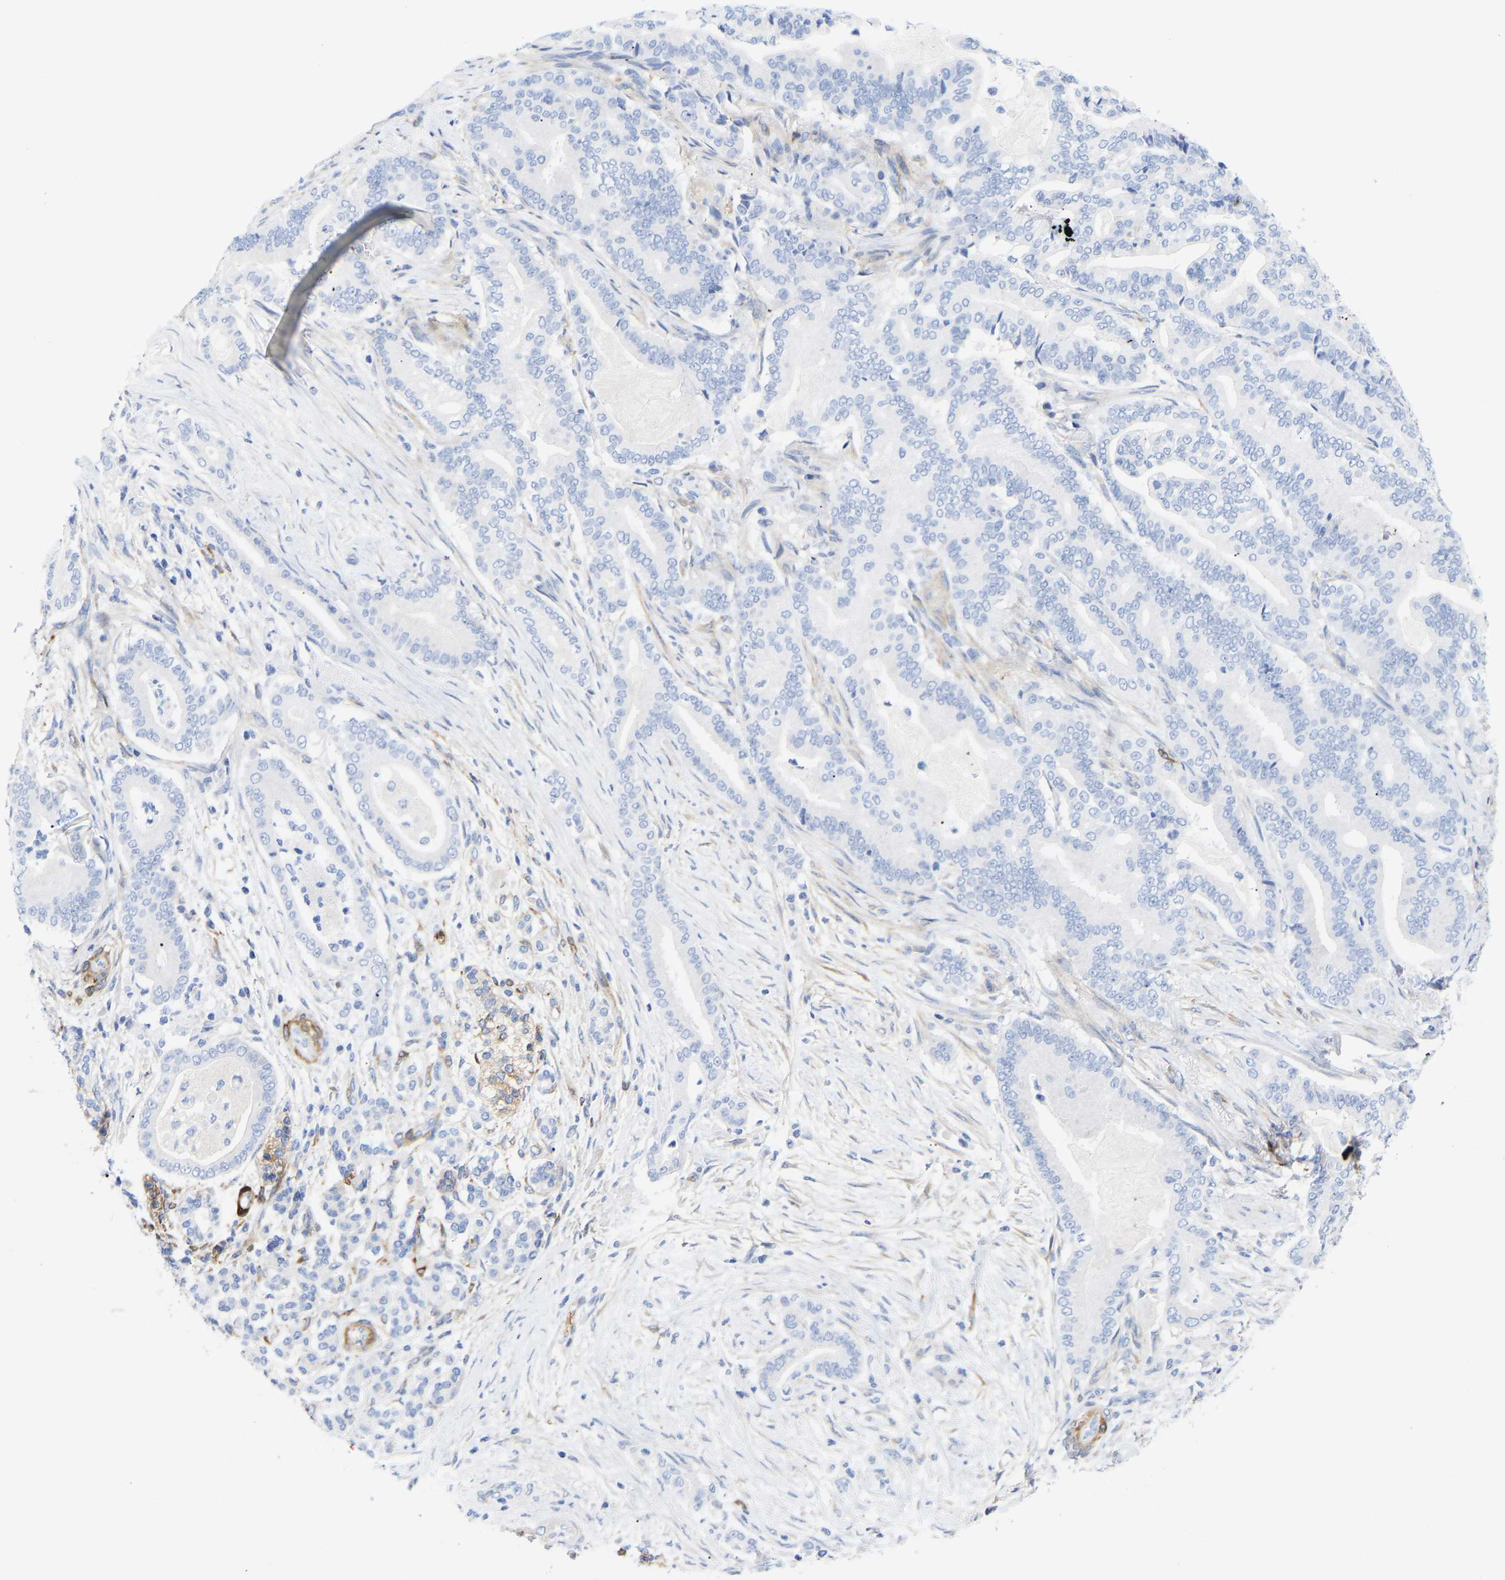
{"staining": {"intensity": "negative", "quantity": "none", "location": "none"}, "tissue": "pancreatic cancer", "cell_type": "Tumor cells", "image_type": "cancer", "snomed": [{"axis": "morphology", "description": "Normal tissue, NOS"}, {"axis": "morphology", "description": "Adenocarcinoma, NOS"}, {"axis": "topography", "description": "Pancreas"}], "caption": "The image reveals no significant positivity in tumor cells of pancreatic adenocarcinoma.", "gene": "AMPH", "patient": {"sex": "male", "age": 63}}